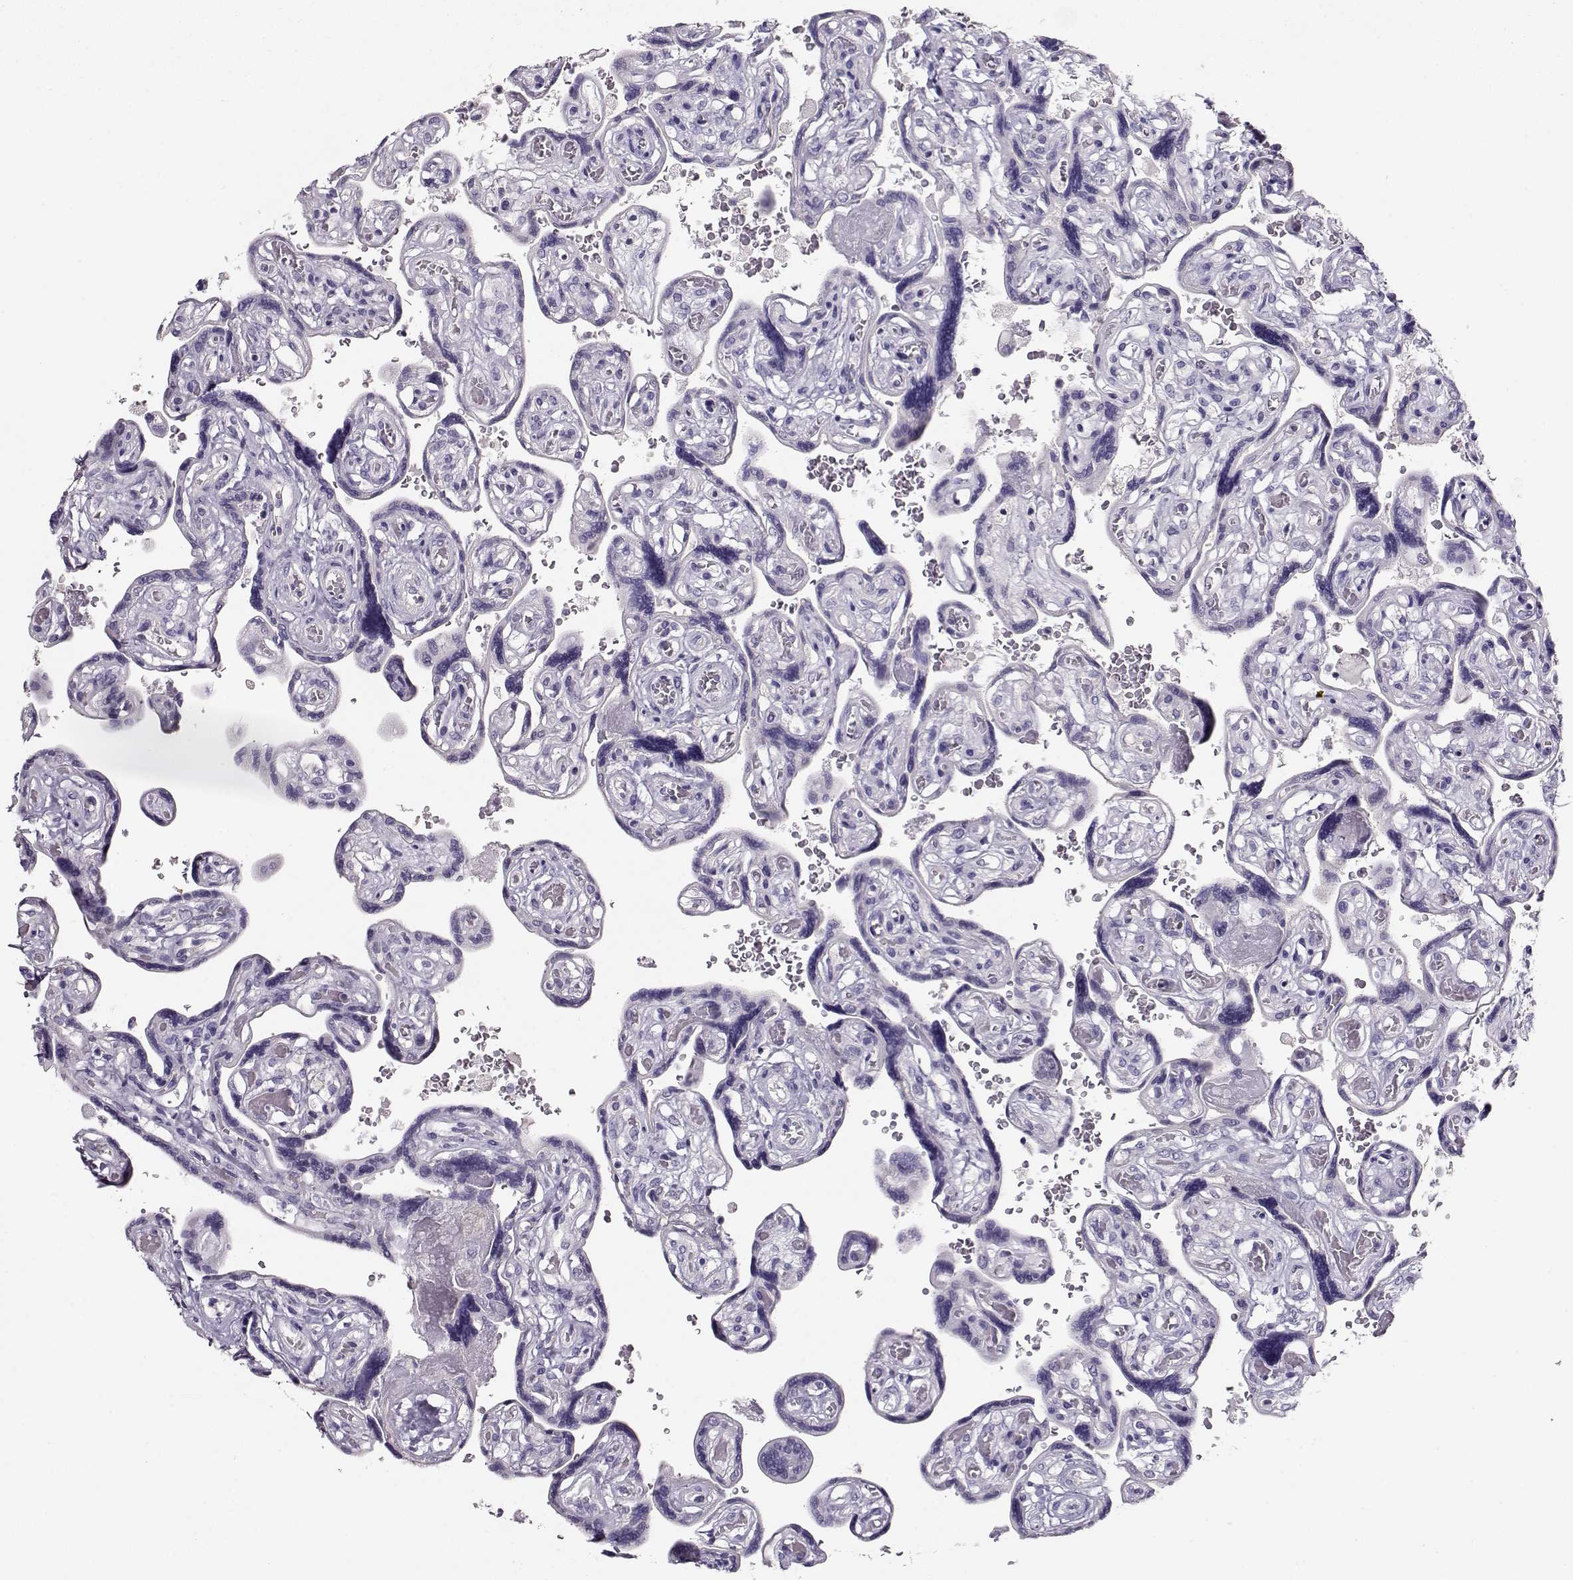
{"staining": {"intensity": "negative", "quantity": "none", "location": "none"}, "tissue": "placenta", "cell_type": "Decidual cells", "image_type": "normal", "snomed": [{"axis": "morphology", "description": "Normal tissue, NOS"}, {"axis": "topography", "description": "Placenta"}], "caption": "DAB (3,3'-diaminobenzidine) immunohistochemical staining of unremarkable human placenta reveals no significant positivity in decidual cells.", "gene": "NDRG4", "patient": {"sex": "female", "age": 32}}